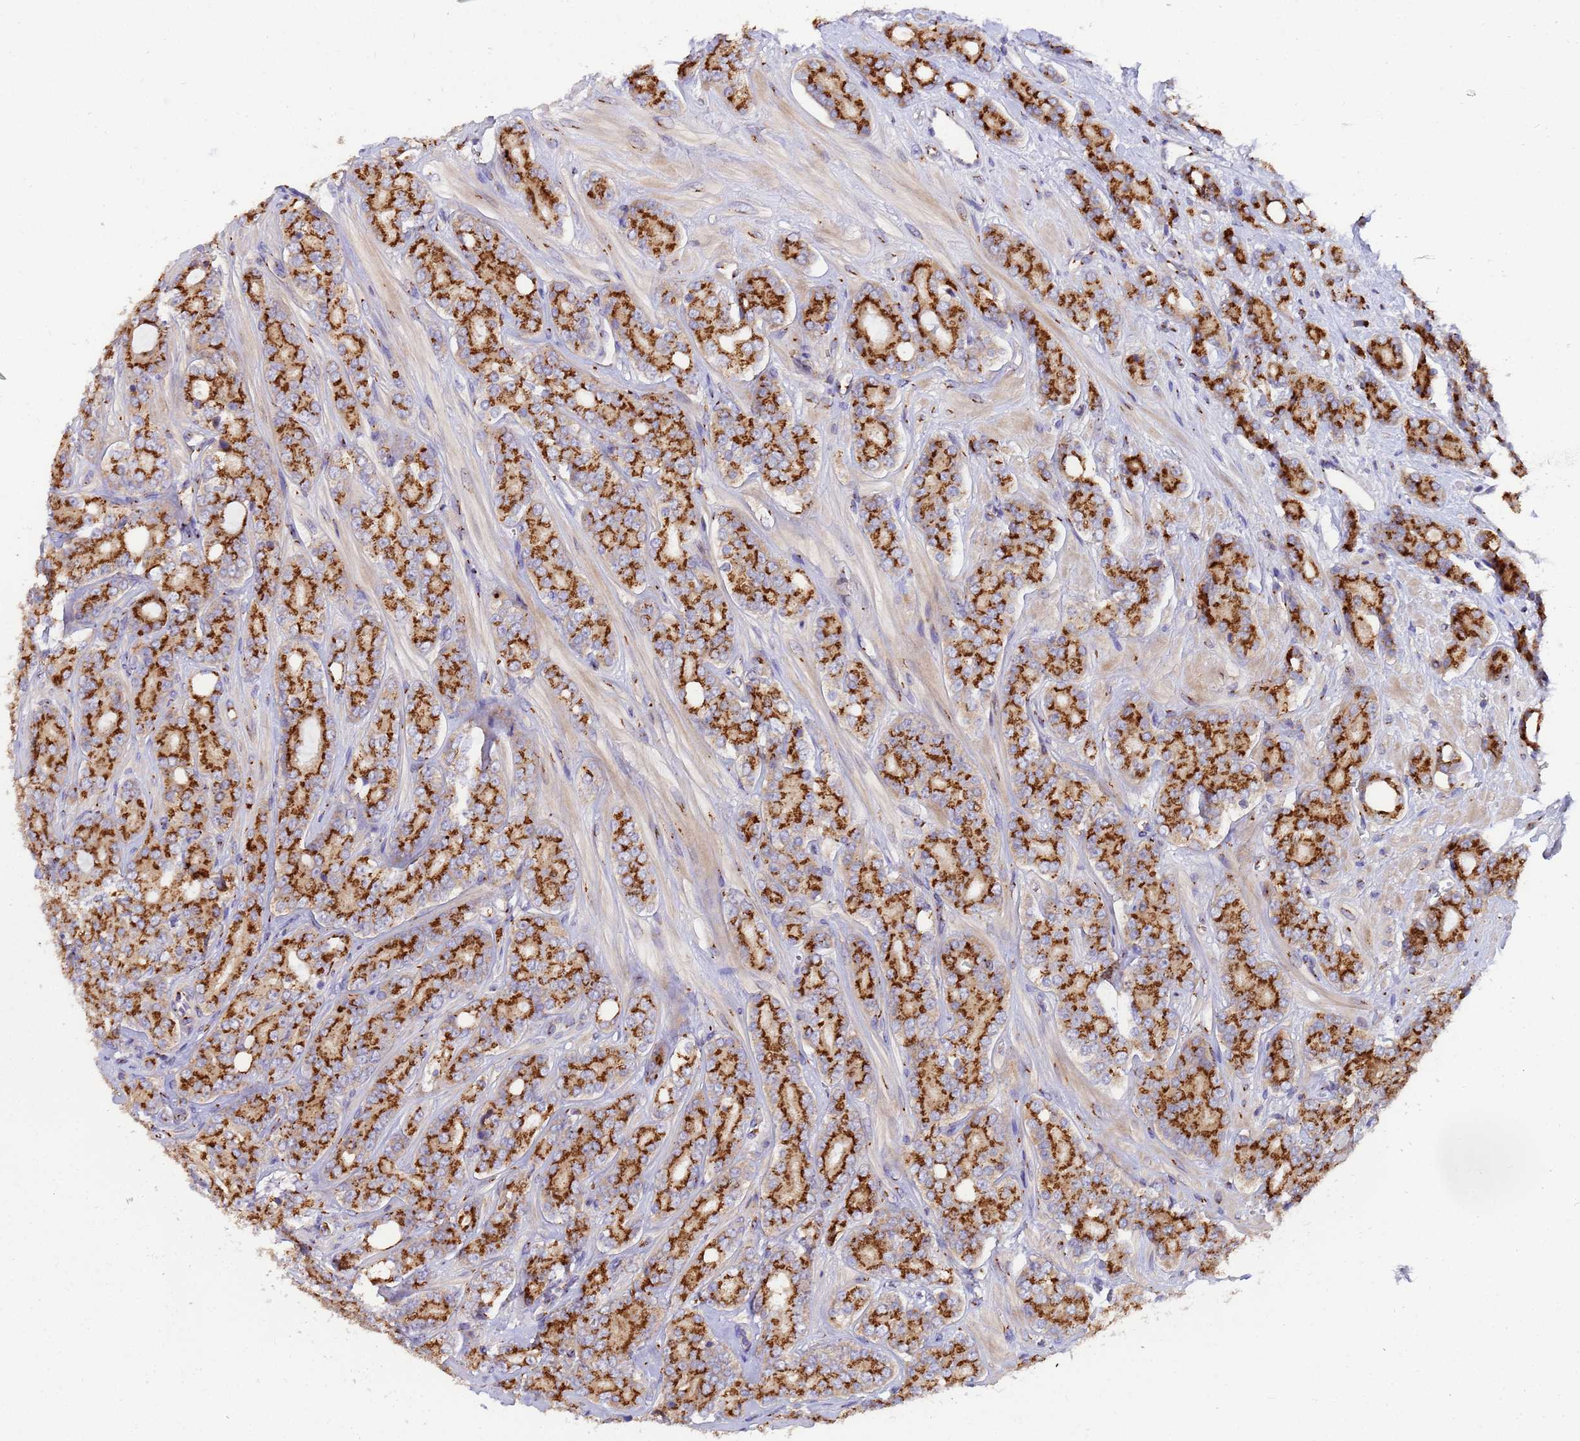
{"staining": {"intensity": "strong", "quantity": ">75%", "location": "cytoplasmic/membranous"}, "tissue": "prostate cancer", "cell_type": "Tumor cells", "image_type": "cancer", "snomed": [{"axis": "morphology", "description": "Adenocarcinoma, High grade"}, {"axis": "topography", "description": "Prostate"}], "caption": "An immunohistochemistry photomicrograph of neoplastic tissue is shown. Protein staining in brown labels strong cytoplasmic/membranous positivity in high-grade adenocarcinoma (prostate) within tumor cells.", "gene": "HPS3", "patient": {"sex": "male", "age": 62}}